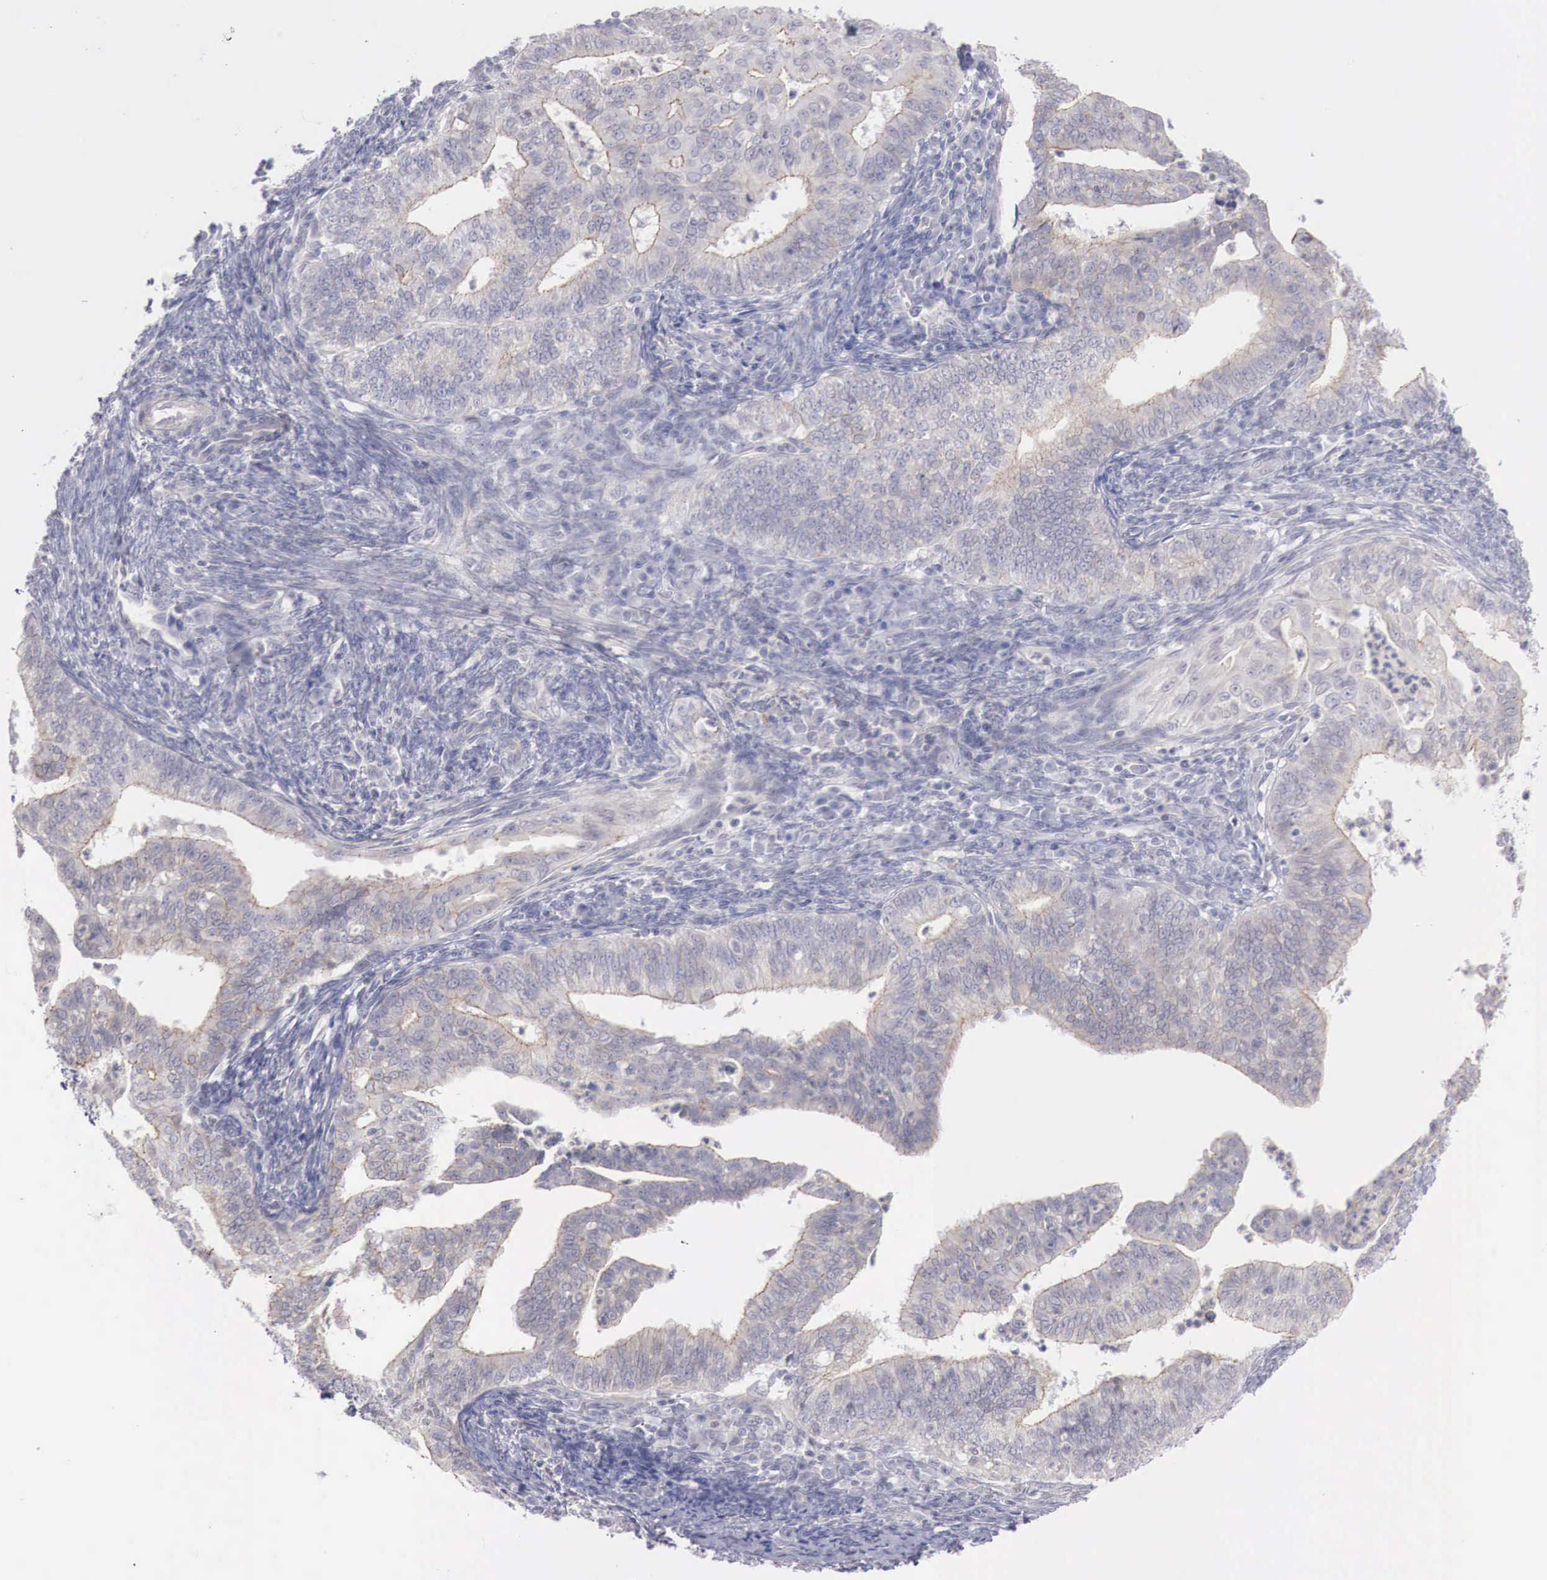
{"staining": {"intensity": "negative", "quantity": "none", "location": "none"}, "tissue": "endometrial cancer", "cell_type": "Tumor cells", "image_type": "cancer", "snomed": [{"axis": "morphology", "description": "Adenocarcinoma, NOS"}, {"axis": "topography", "description": "Endometrium"}], "caption": "IHC of endometrial cancer exhibits no staining in tumor cells. The staining is performed using DAB brown chromogen with nuclei counter-stained in using hematoxylin.", "gene": "TRIM13", "patient": {"sex": "female", "age": 66}}